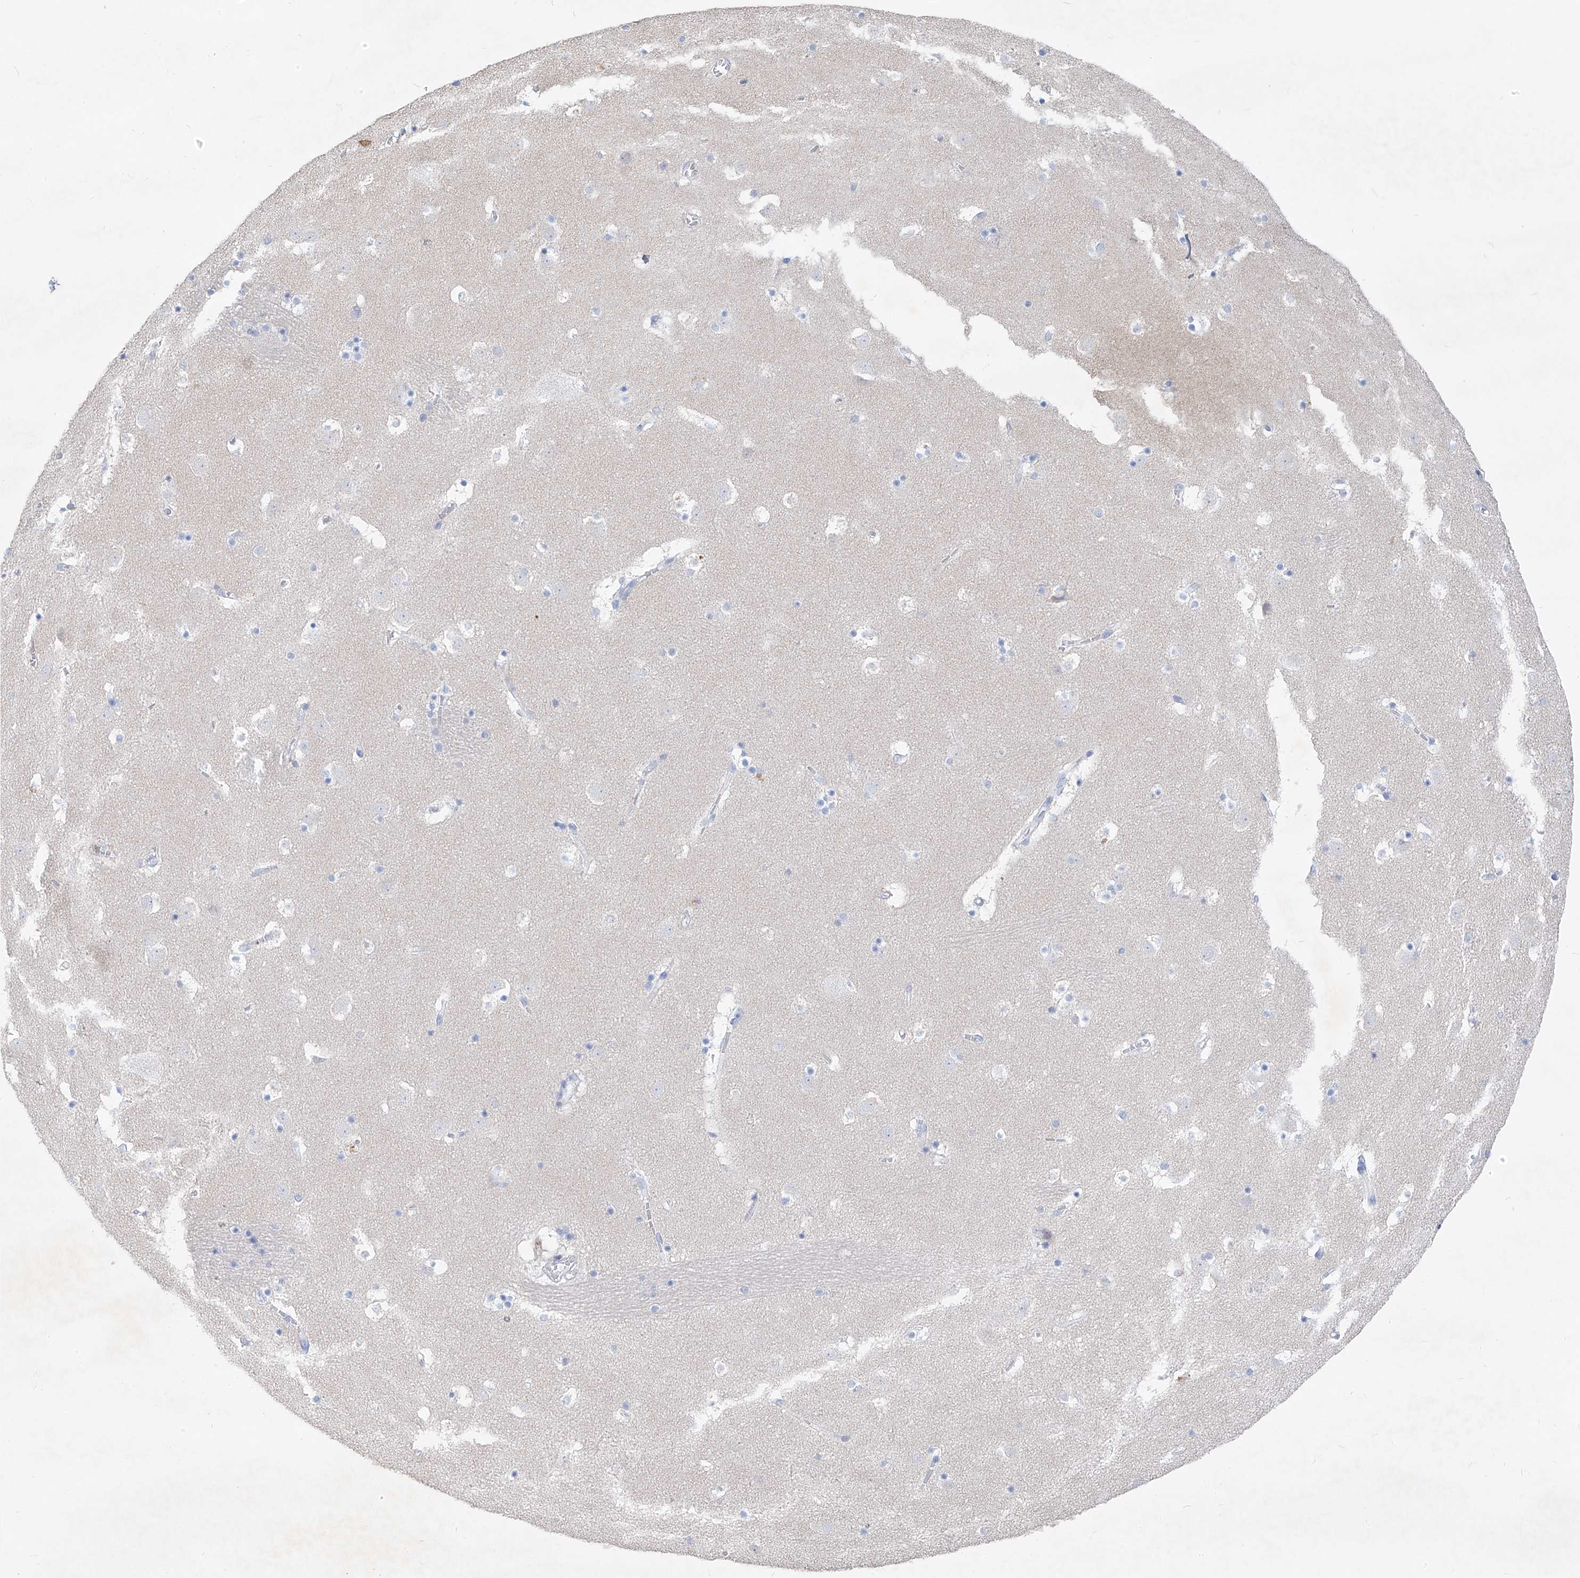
{"staining": {"intensity": "negative", "quantity": "none", "location": "none"}, "tissue": "caudate", "cell_type": "Glial cells", "image_type": "normal", "snomed": [{"axis": "morphology", "description": "Normal tissue, NOS"}, {"axis": "topography", "description": "Lateral ventricle wall"}], "caption": "The immunohistochemistry (IHC) photomicrograph has no significant positivity in glial cells of caudate.", "gene": "FRS3", "patient": {"sex": "male", "age": 45}}